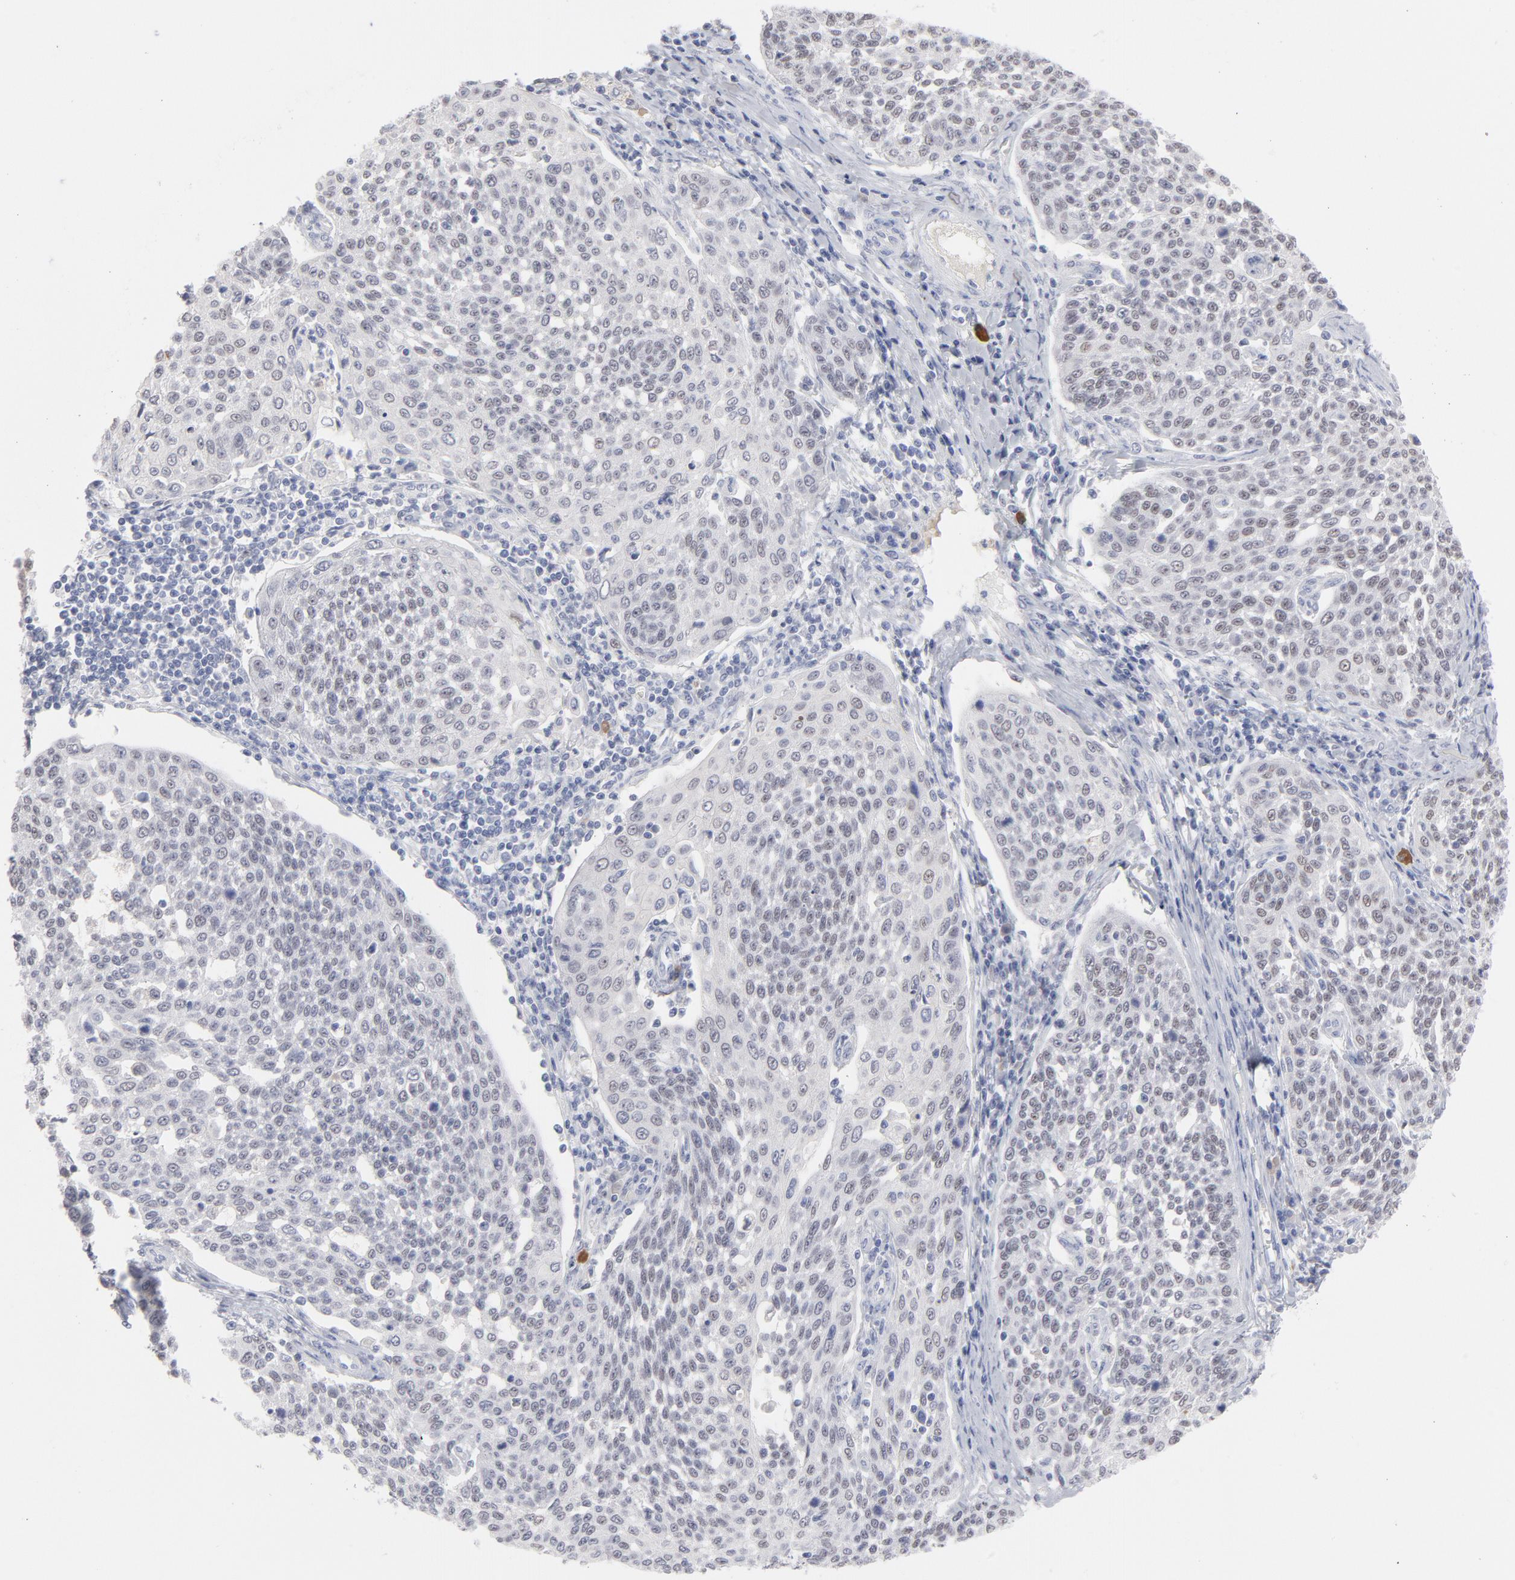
{"staining": {"intensity": "strong", "quantity": ">75%", "location": "nuclear"}, "tissue": "cervical cancer", "cell_type": "Tumor cells", "image_type": "cancer", "snomed": [{"axis": "morphology", "description": "Squamous cell carcinoma, NOS"}, {"axis": "topography", "description": "Cervix"}], "caption": "This is an image of immunohistochemistry (IHC) staining of squamous cell carcinoma (cervical), which shows strong expression in the nuclear of tumor cells.", "gene": "MCM7", "patient": {"sex": "female", "age": 34}}